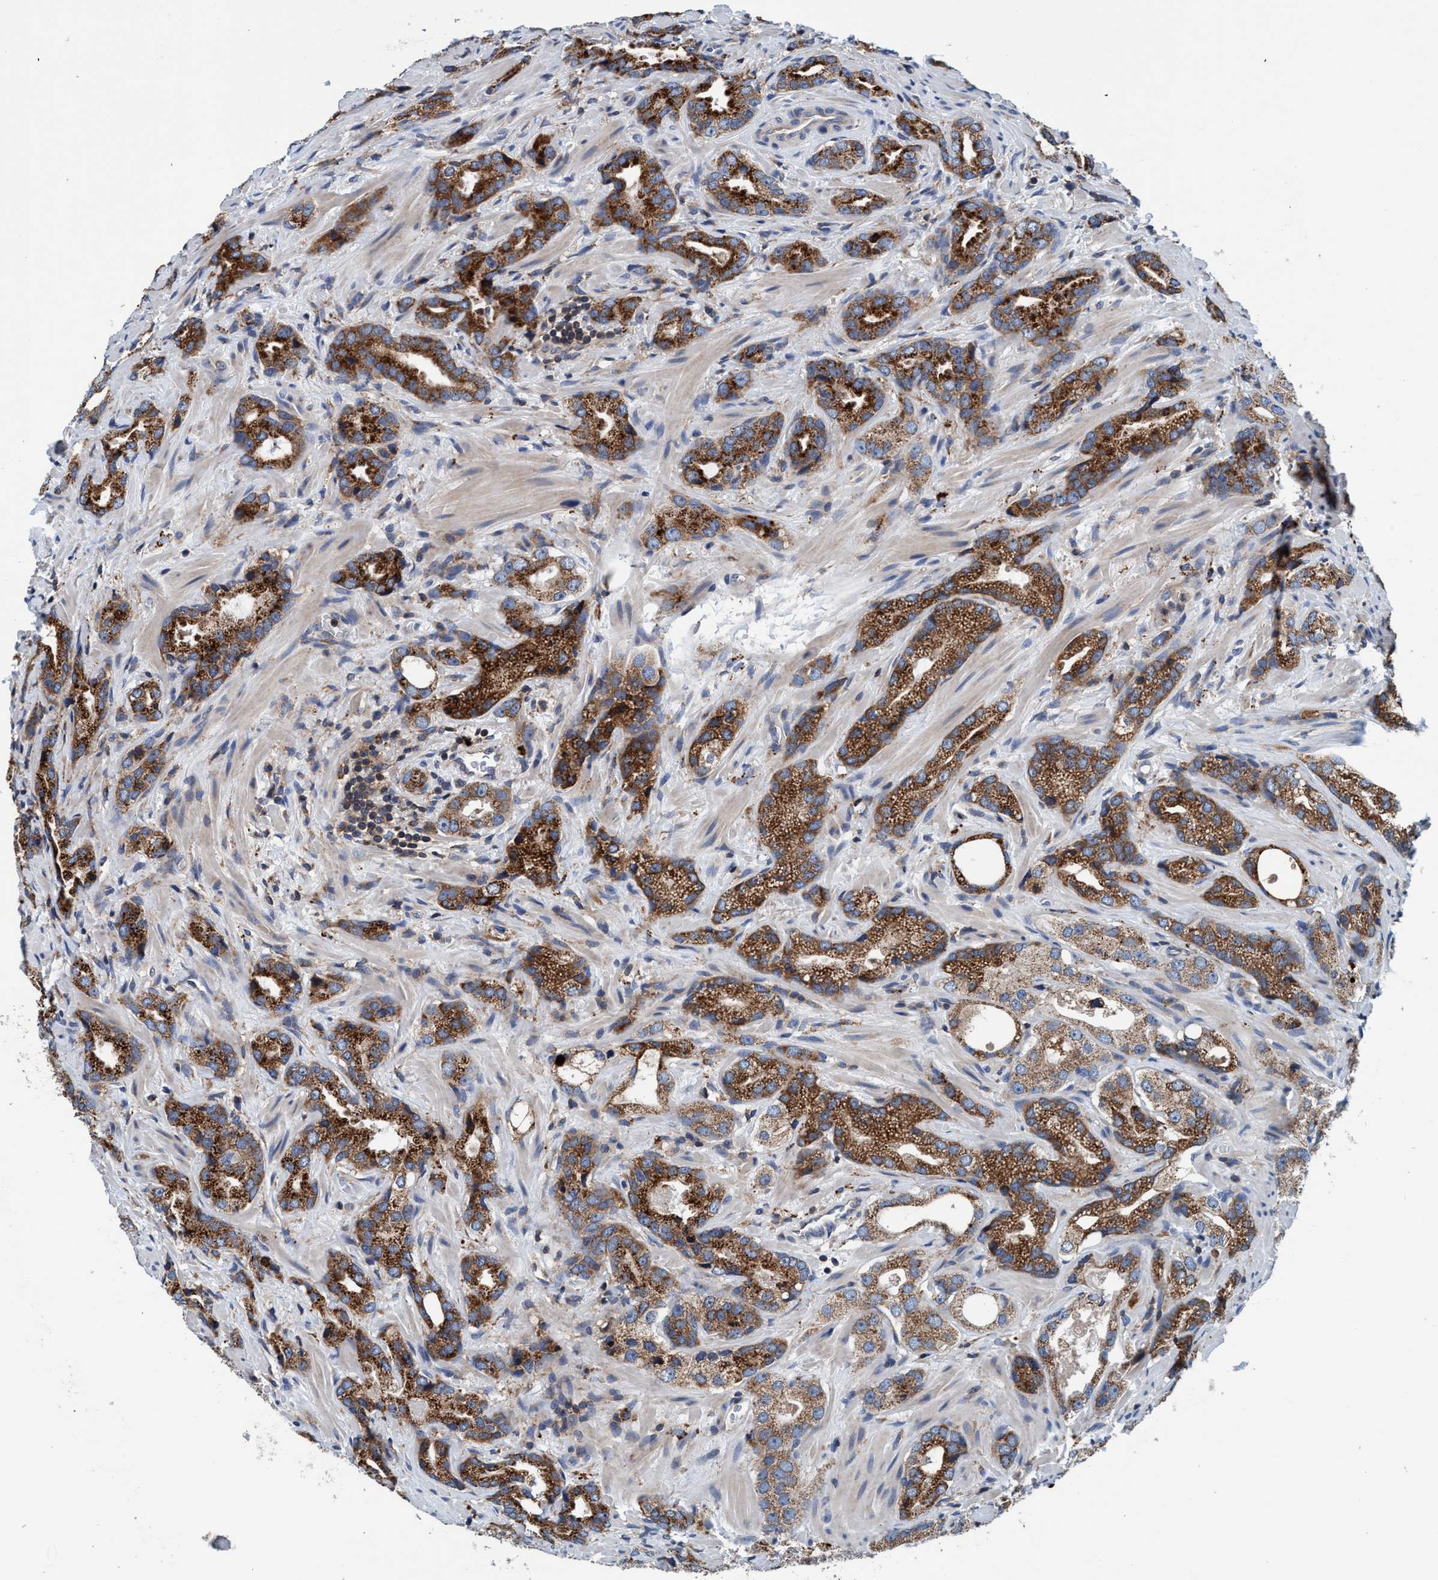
{"staining": {"intensity": "strong", "quantity": ">75%", "location": "cytoplasmic/membranous"}, "tissue": "prostate cancer", "cell_type": "Tumor cells", "image_type": "cancer", "snomed": [{"axis": "morphology", "description": "Adenocarcinoma, High grade"}, {"axis": "topography", "description": "Prostate"}], "caption": "Prostate high-grade adenocarcinoma stained for a protein (brown) exhibits strong cytoplasmic/membranous positive expression in about >75% of tumor cells.", "gene": "ENDOG", "patient": {"sex": "male", "age": 63}}